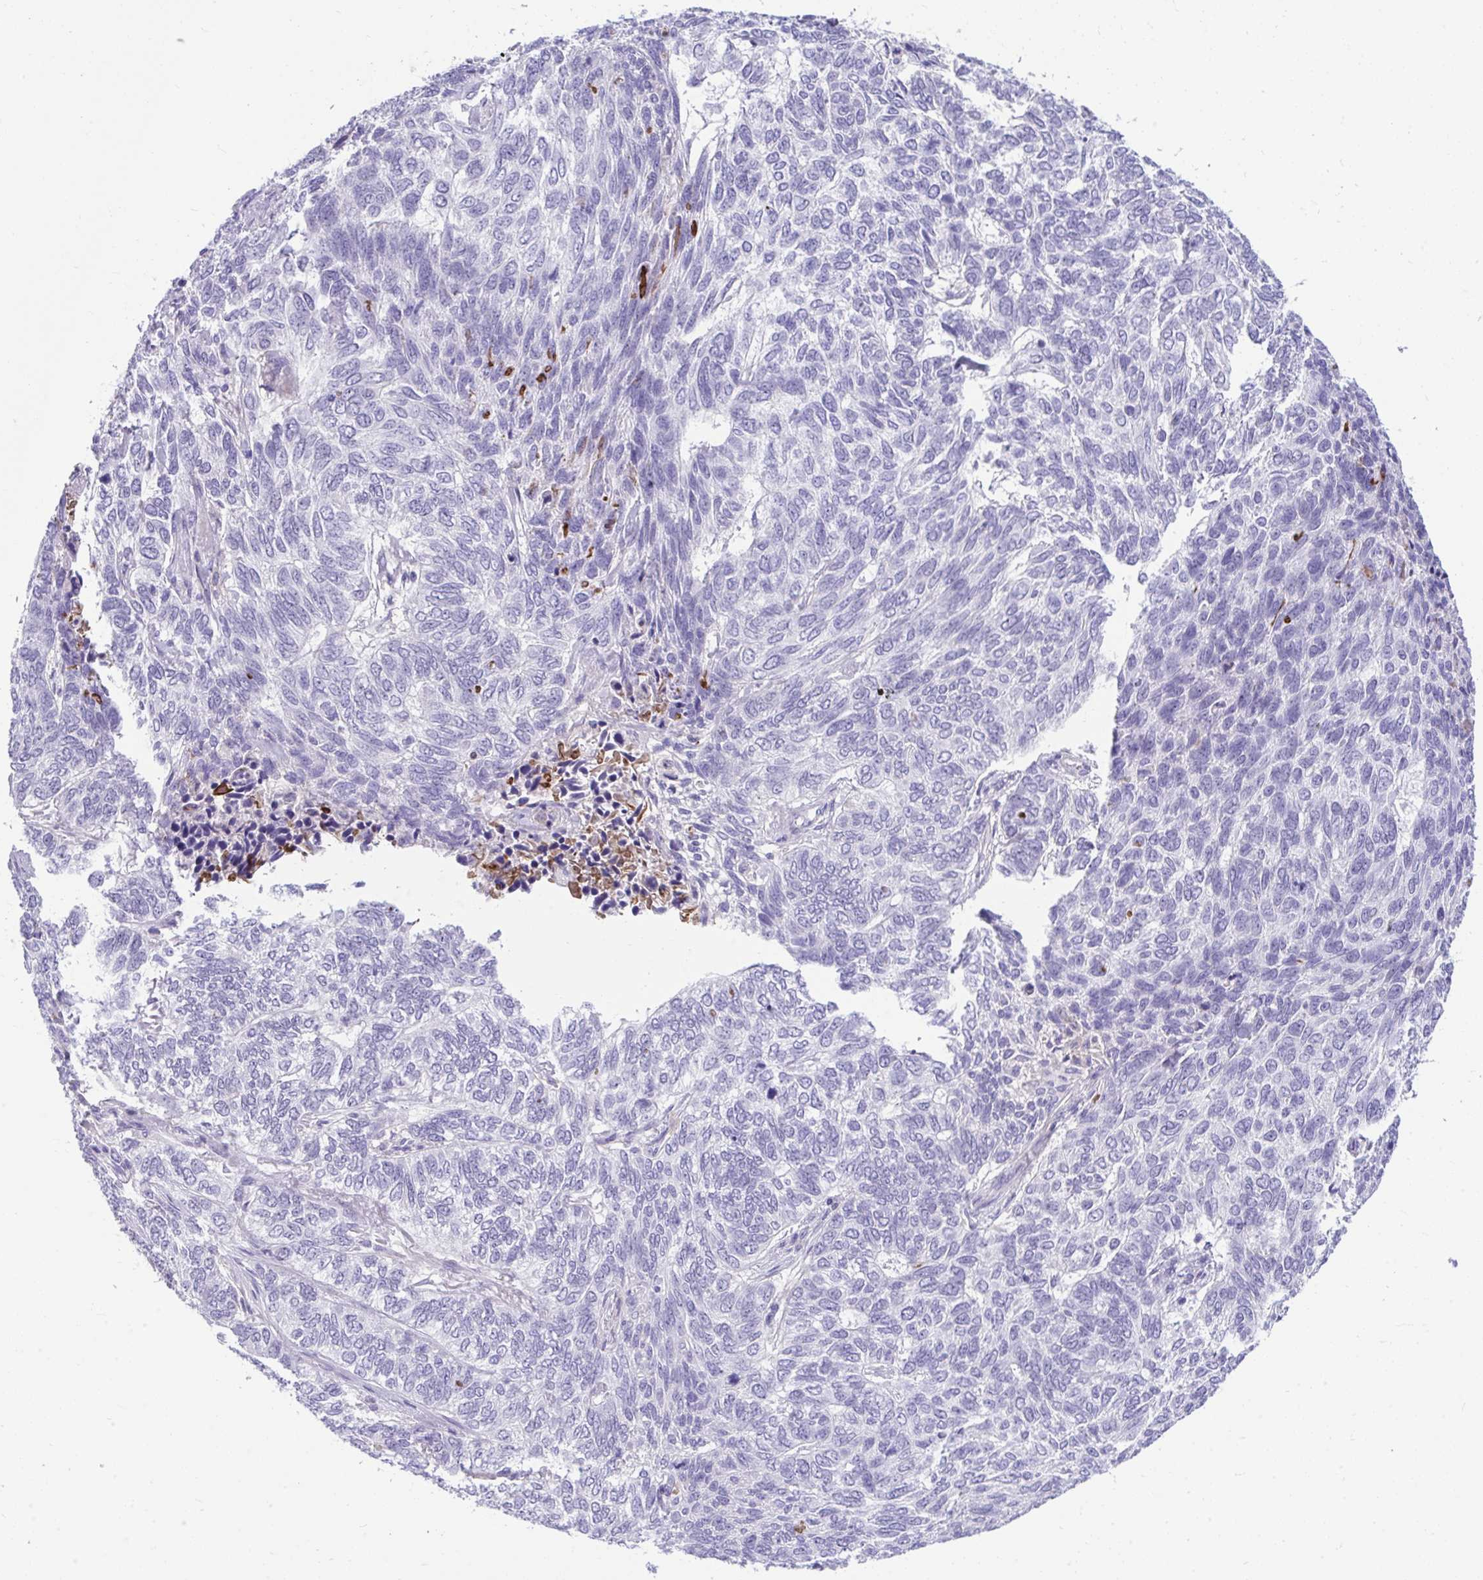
{"staining": {"intensity": "negative", "quantity": "none", "location": "none"}, "tissue": "skin cancer", "cell_type": "Tumor cells", "image_type": "cancer", "snomed": [{"axis": "morphology", "description": "Basal cell carcinoma"}, {"axis": "topography", "description": "Skin"}], "caption": "This histopathology image is of skin cancer (basal cell carcinoma) stained with immunohistochemistry (IHC) to label a protein in brown with the nuclei are counter-stained blue. There is no expression in tumor cells.", "gene": "PIGZ", "patient": {"sex": "female", "age": 65}}